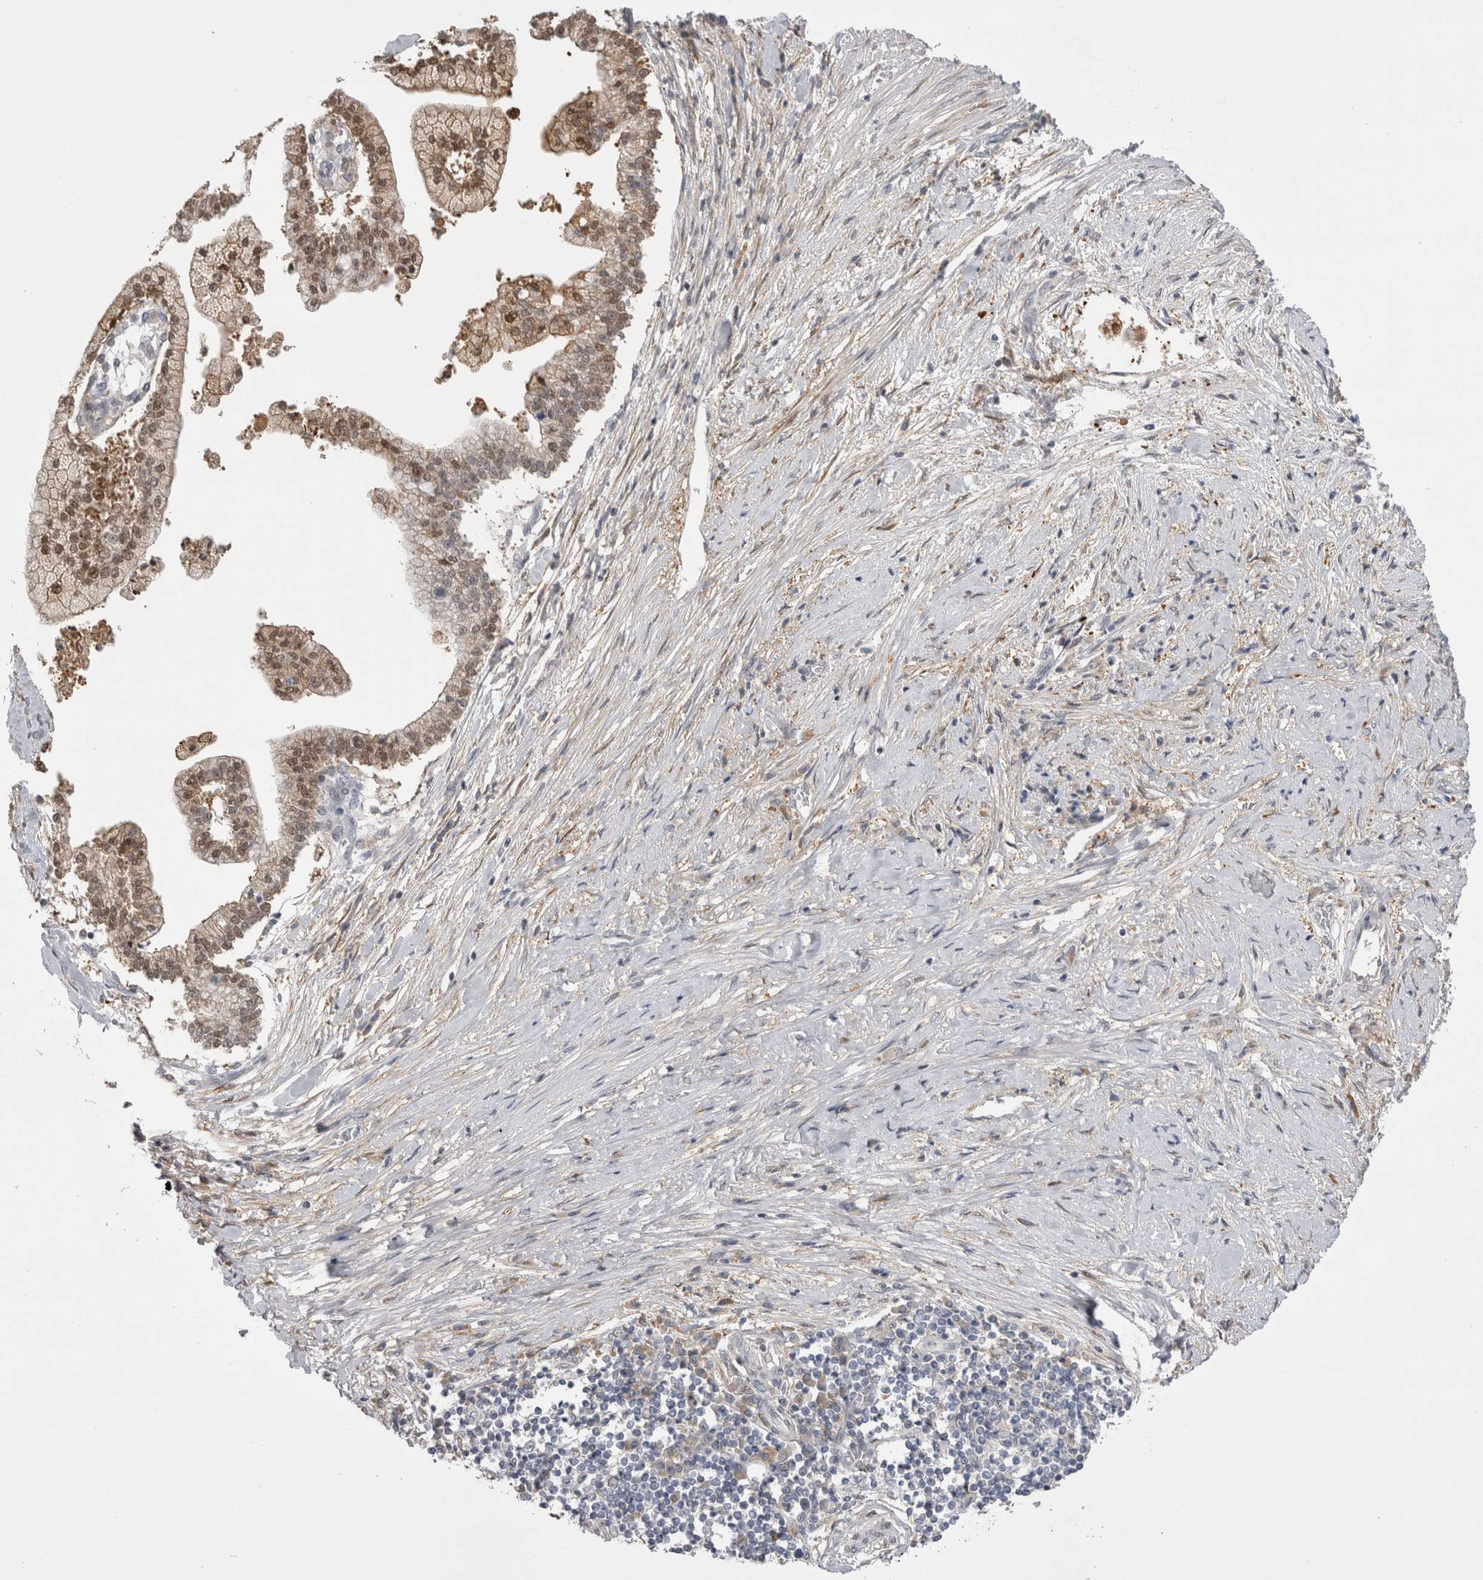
{"staining": {"intensity": "weak", "quantity": ">75%", "location": "cytoplasmic/membranous,nuclear"}, "tissue": "liver cancer", "cell_type": "Tumor cells", "image_type": "cancer", "snomed": [{"axis": "morphology", "description": "Cholangiocarcinoma"}, {"axis": "topography", "description": "Liver"}], "caption": "Protein expression analysis of human liver cholangiocarcinoma reveals weak cytoplasmic/membranous and nuclear staining in approximately >75% of tumor cells. (DAB = brown stain, brightfield microscopy at high magnification).", "gene": "CHIC2", "patient": {"sex": "male", "age": 50}}